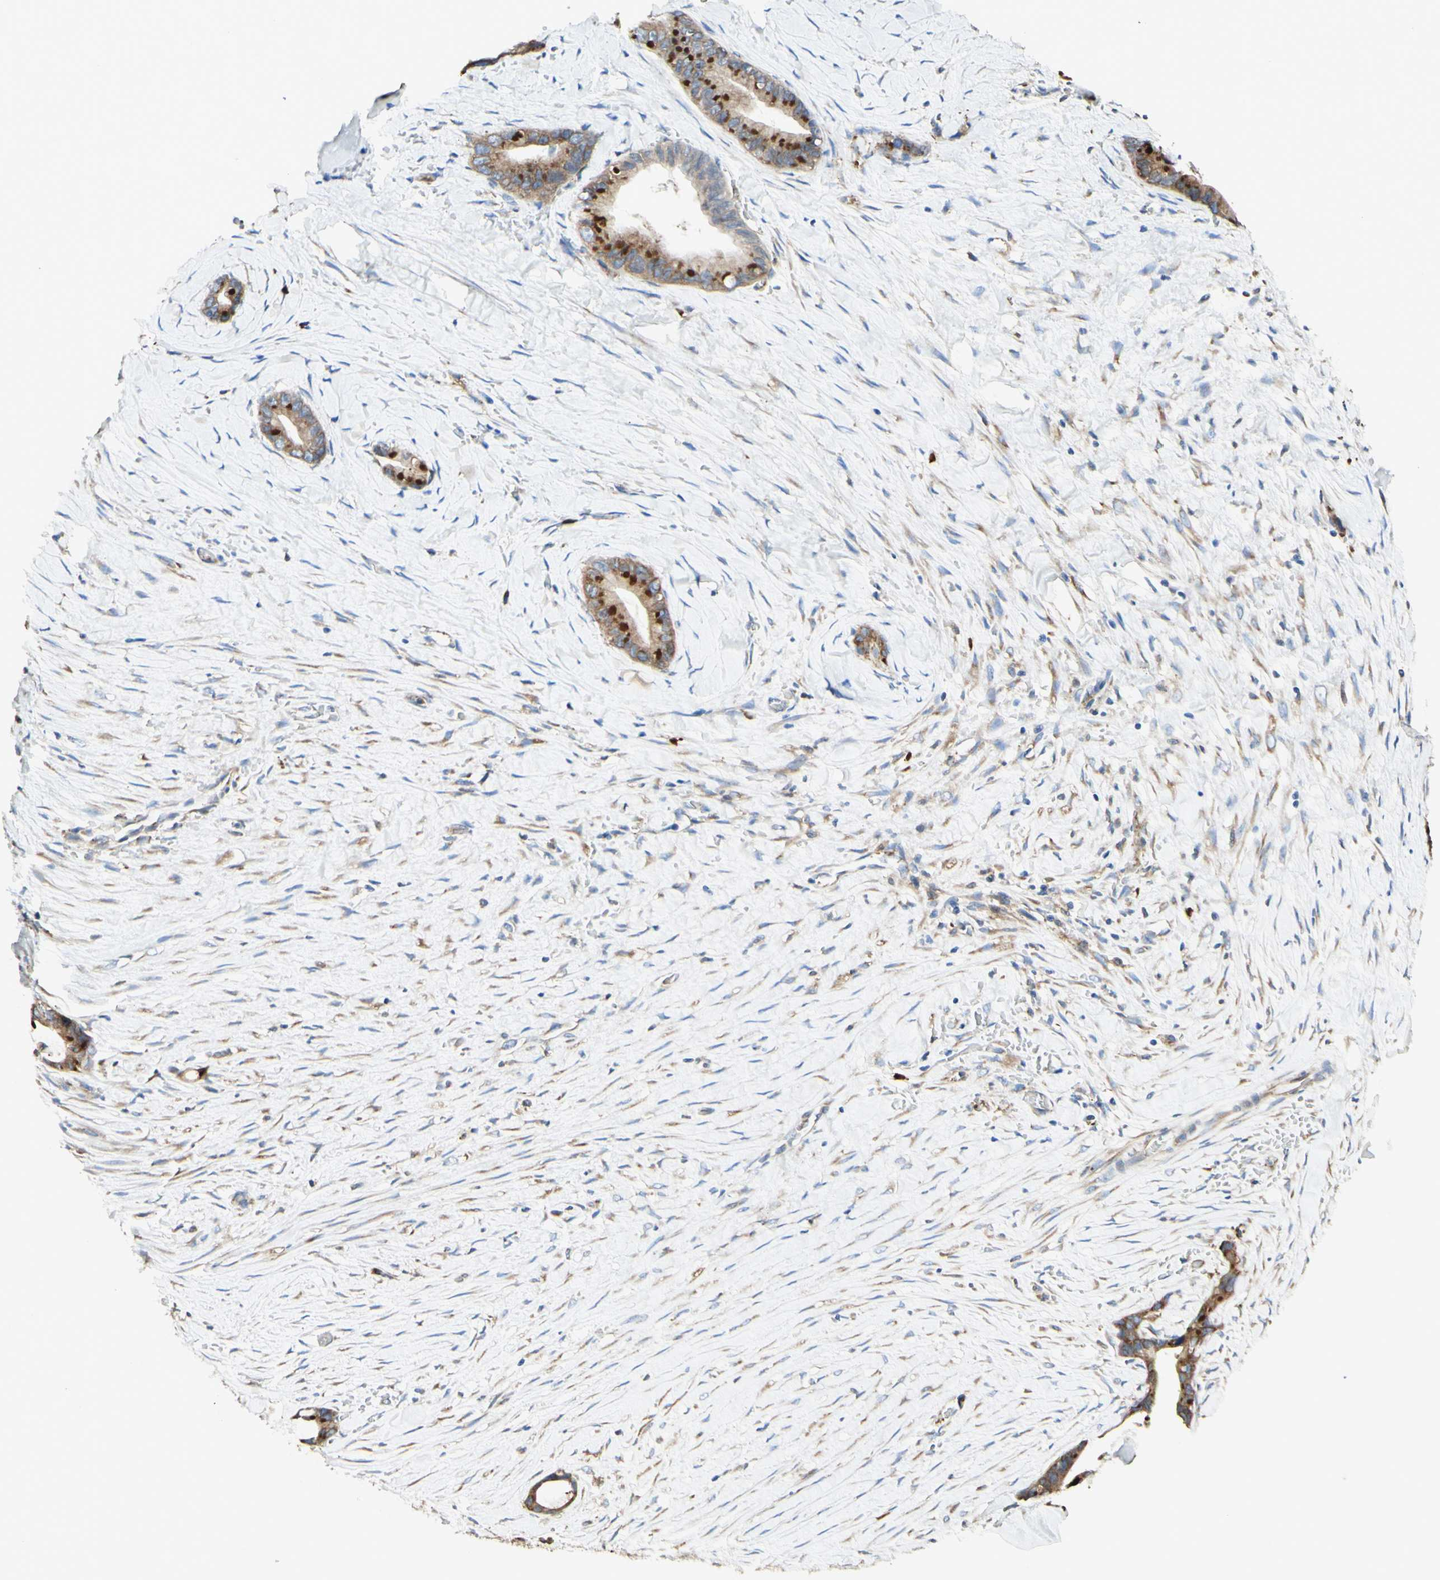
{"staining": {"intensity": "moderate", "quantity": ">75%", "location": "cytoplasmic/membranous"}, "tissue": "liver cancer", "cell_type": "Tumor cells", "image_type": "cancer", "snomed": [{"axis": "morphology", "description": "Cholangiocarcinoma"}, {"axis": "topography", "description": "Liver"}], "caption": "The photomicrograph demonstrates immunohistochemical staining of liver cholangiocarcinoma. There is moderate cytoplasmic/membranous staining is identified in approximately >75% of tumor cells. Immunohistochemistry stains the protein of interest in brown and the nuclei are stained blue.", "gene": "DNAJB11", "patient": {"sex": "female", "age": 55}}